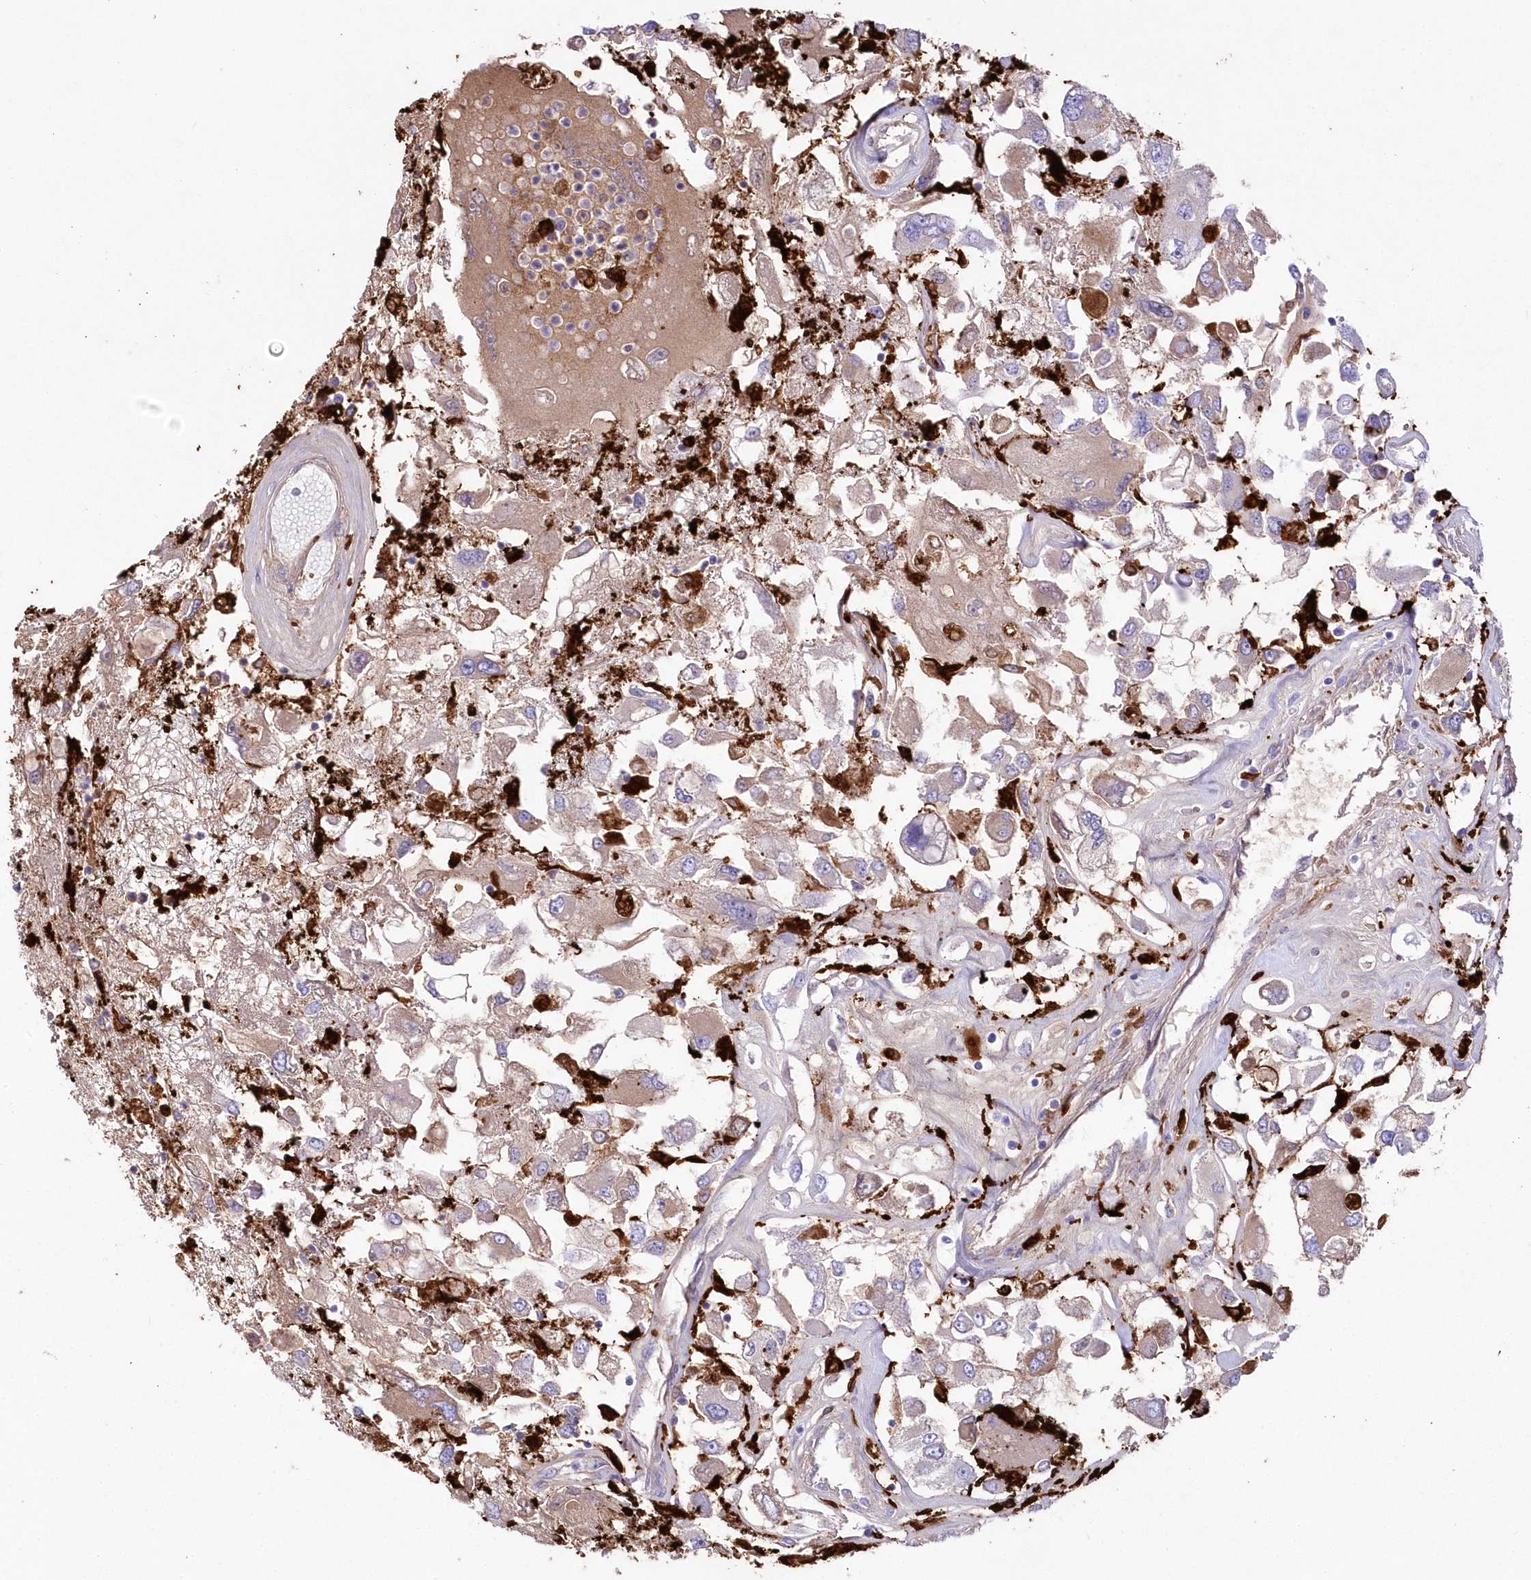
{"staining": {"intensity": "weak", "quantity": "25%-75%", "location": "cytoplasmic/membranous"}, "tissue": "renal cancer", "cell_type": "Tumor cells", "image_type": "cancer", "snomed": [{"axis": "morphology", "description": "Adenocarcinoma, NOS"}, {"axis": "topography", "description": "Kidney"}], "caption": "Approximately 25%-75% of tumor cells in renal cancer (adenocarcinoma) show weak cytoplasmic/membranous protein staining as visualized by brown immunohistochemical staining.", "gene": "DNAJC19", "patient": {"sex": "female", "age": 52}}